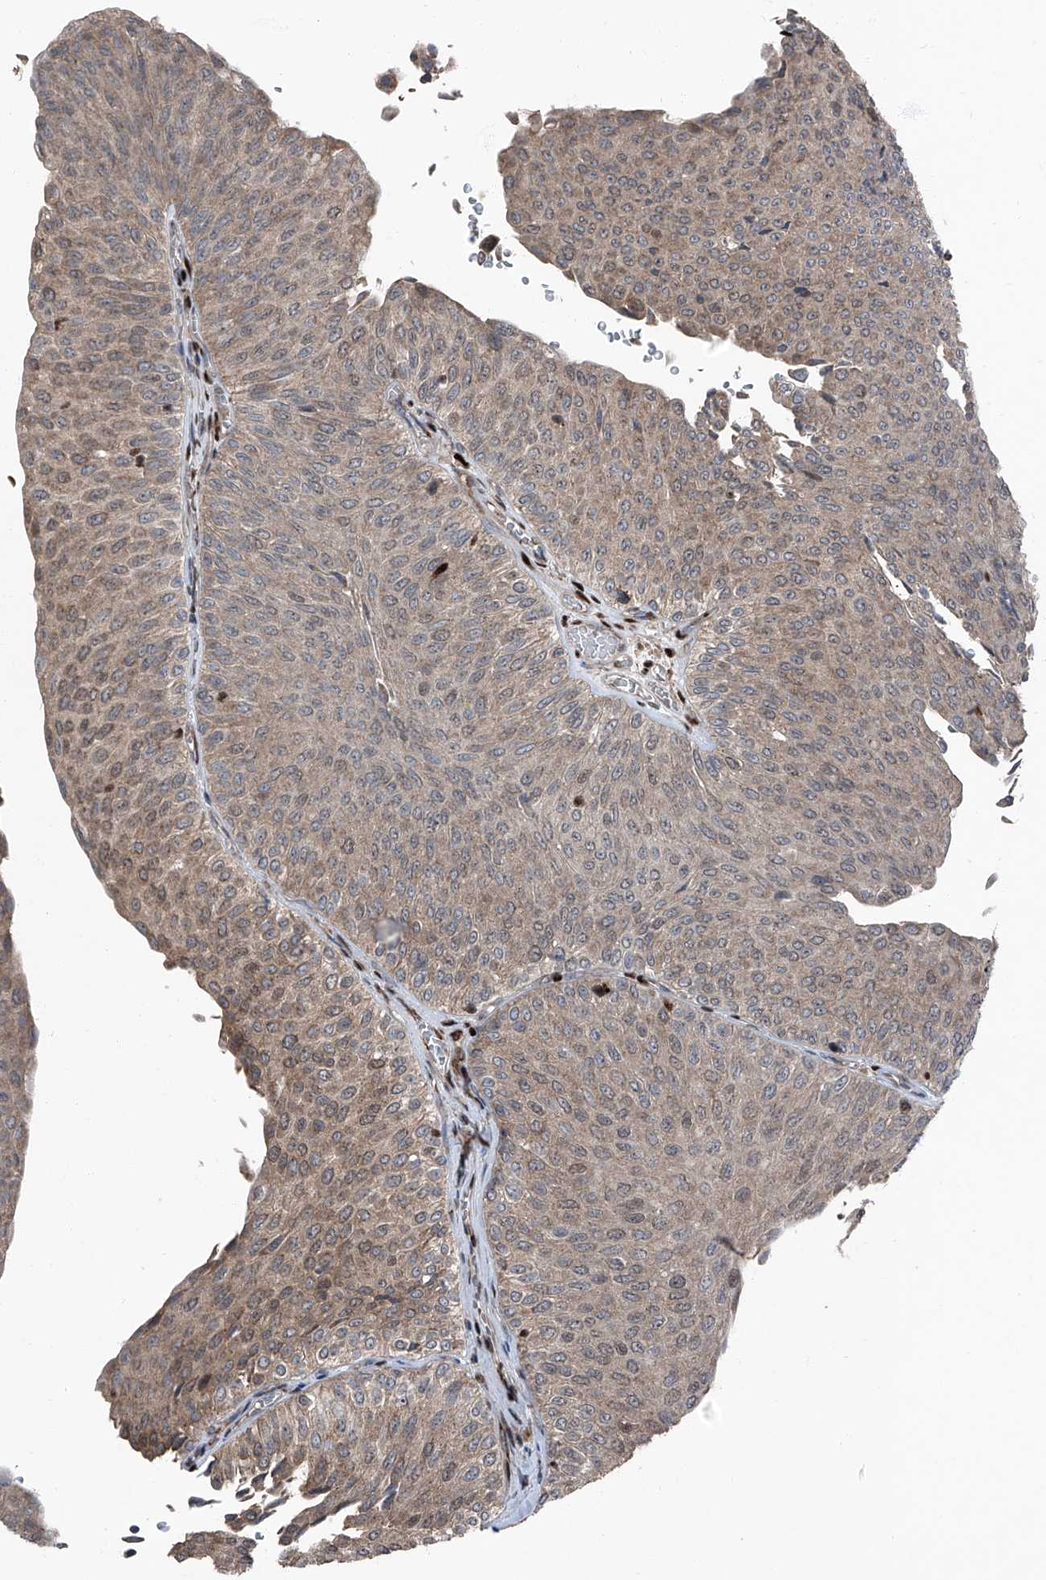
{"staining": {"intensity": "moderate", "quantity": ">75%", "location": "cytoplasmic/membranous"}, "tissue": "urothelial cancer", "cell_type": "Tumor cells", "image_type": "cancer", "snomed": [{"axis": "morphology", "description": "Urothelial carcinoma, Low grade"}, {"axis": "topography", "description": "Urinary bladder"}], "caption": "A micrograph showing moderate cytoplasmic/membranous expression in about >75% of tumor cells in urothelial carcinoma (low-grade), as visualized by brown immunohistochemical staining.", "gene": "FKBP5", "patient": {"sex": "male", "age": 78}}